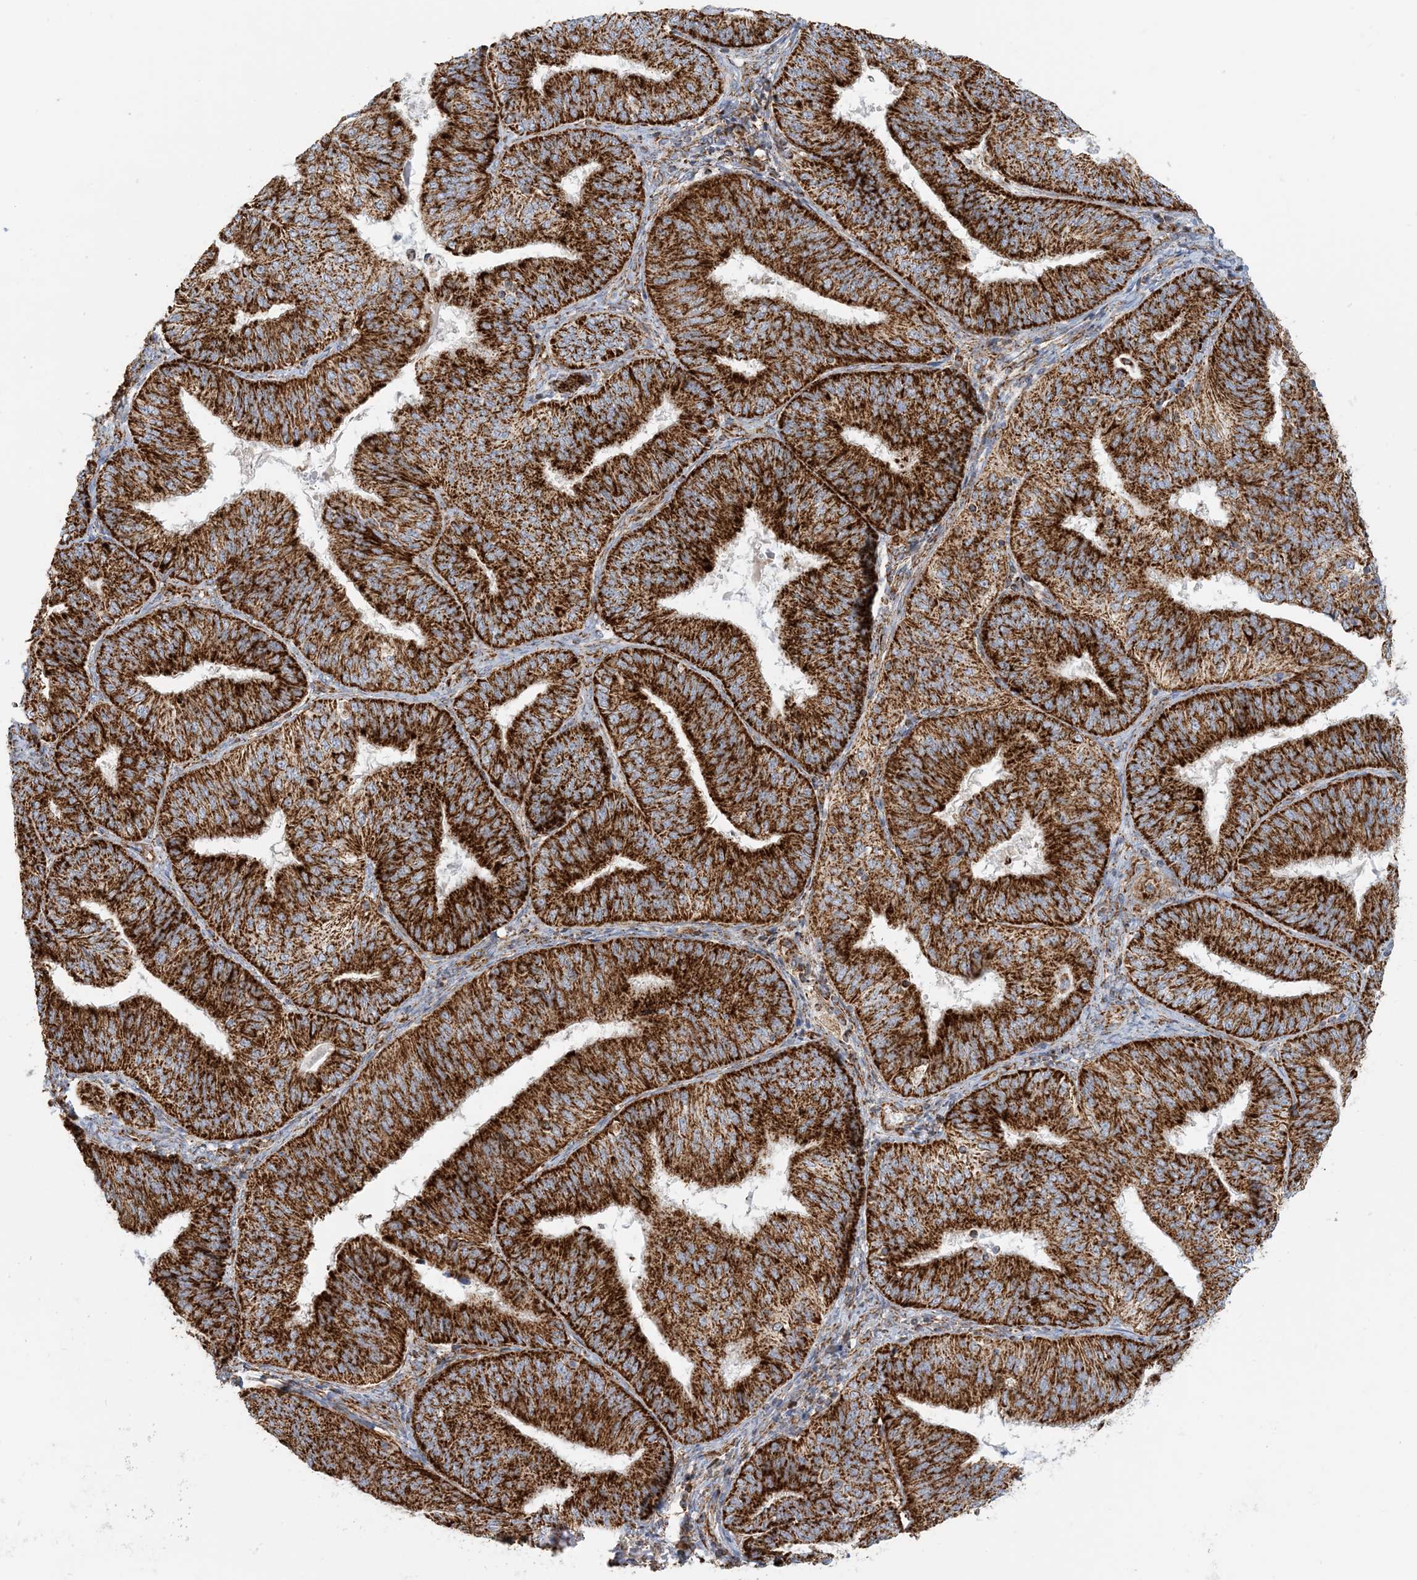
{"staining": {"intensity": "strong", "quantity": ">75%", "location": "cytoplasmic/membranous"}, "tissue": "endometrial cancer", "cell_type": "Tumor cells", "image_type": "cancer", "snomed": [{"axis": "morphology", "description": "Adenocarcinoma, NOS"}, {"axis": "topography", "description": "Endometrium"}], "caption": "Immunohistochemistry image of adenocarcinoma (endometrial) stained for a protein (brown), which exhibits high levels of strong cytoplasmic/membranous positivity in approximately >75% of tumor cells.", "gene": "COA3", "patient": {"sex": "female", "age": 58}}